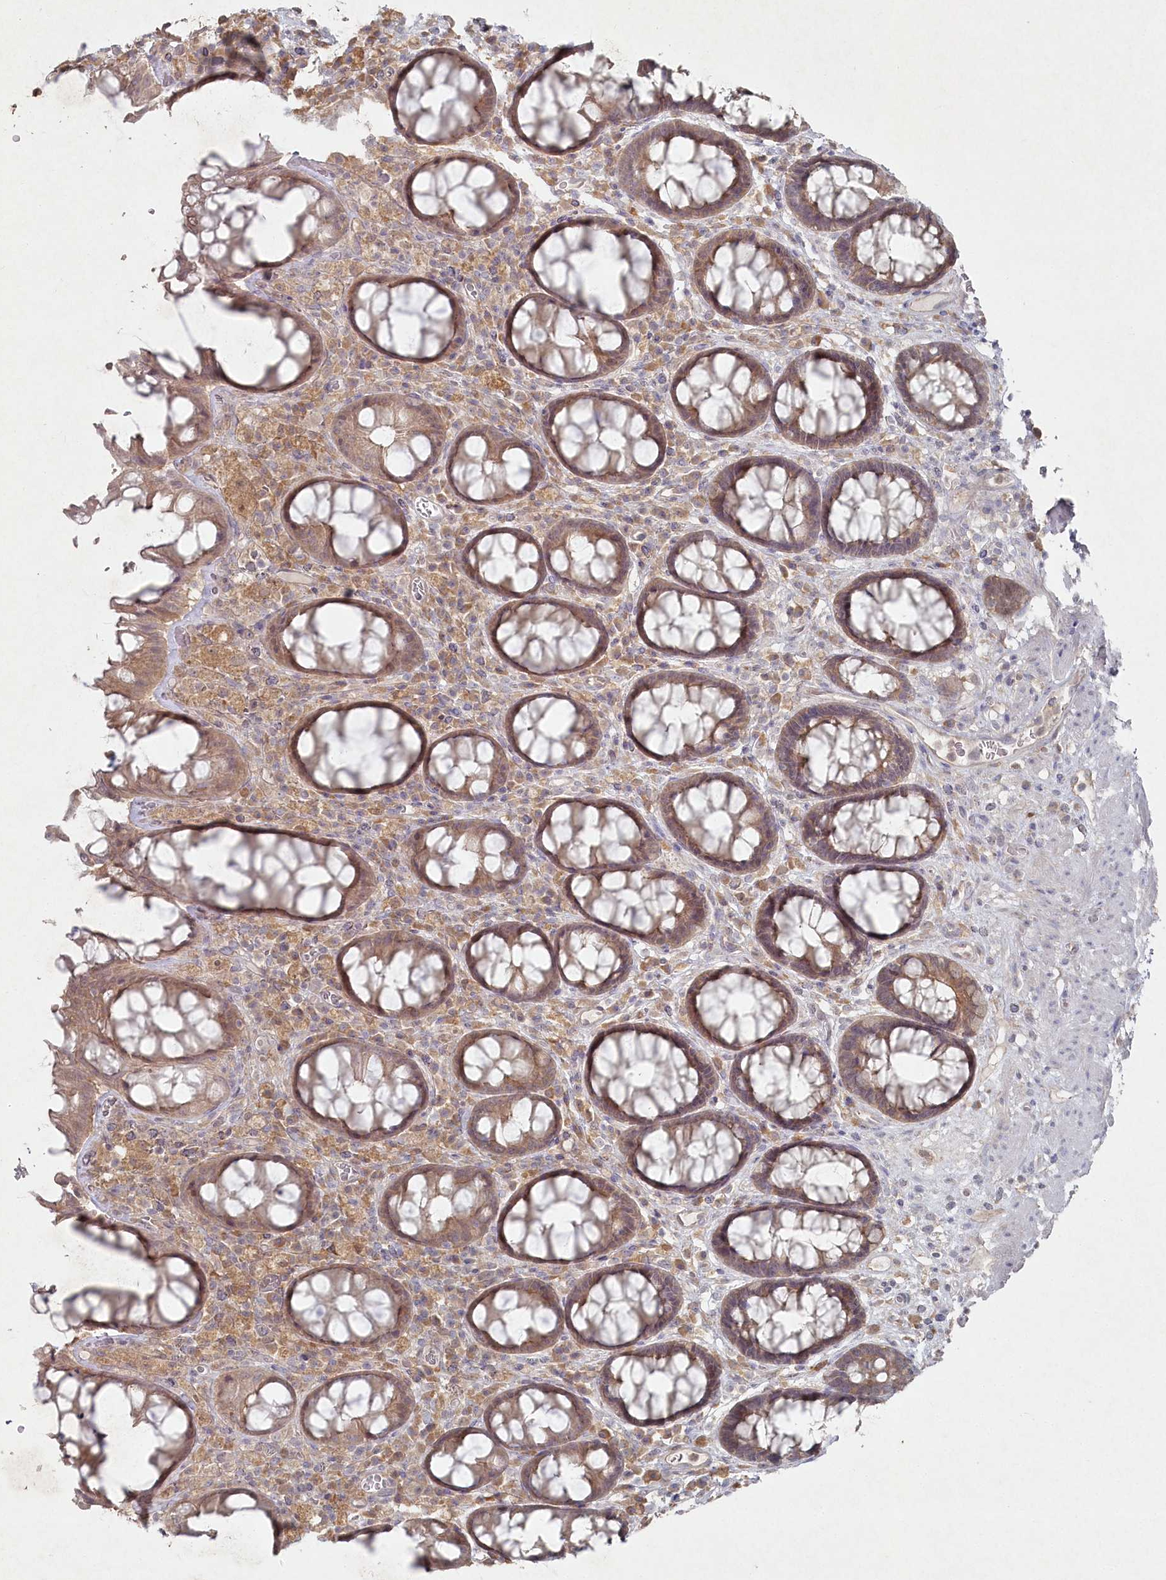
{"staining": {"intensity": "weak", "quantity": ">75%", "location": "cytoplasmic/membranous"}, "tissue": "rectum", "cell_type": "Glandular cells", "image_type": "normal", "snomed": [{"axis": "morphology", "description": "Normal tissue, NOS"}, {"axis": "topography", "description": "Rectum"}], "caption": "A micrograph showing weak cytoplasmic/membranous positivity in about >75% of glandular cells in unremarkable rectum, as visualized by brown immunohistochemical staining.", "gene": "TGFBRAP1", "patient": {"sex": "male", "age": 64}}